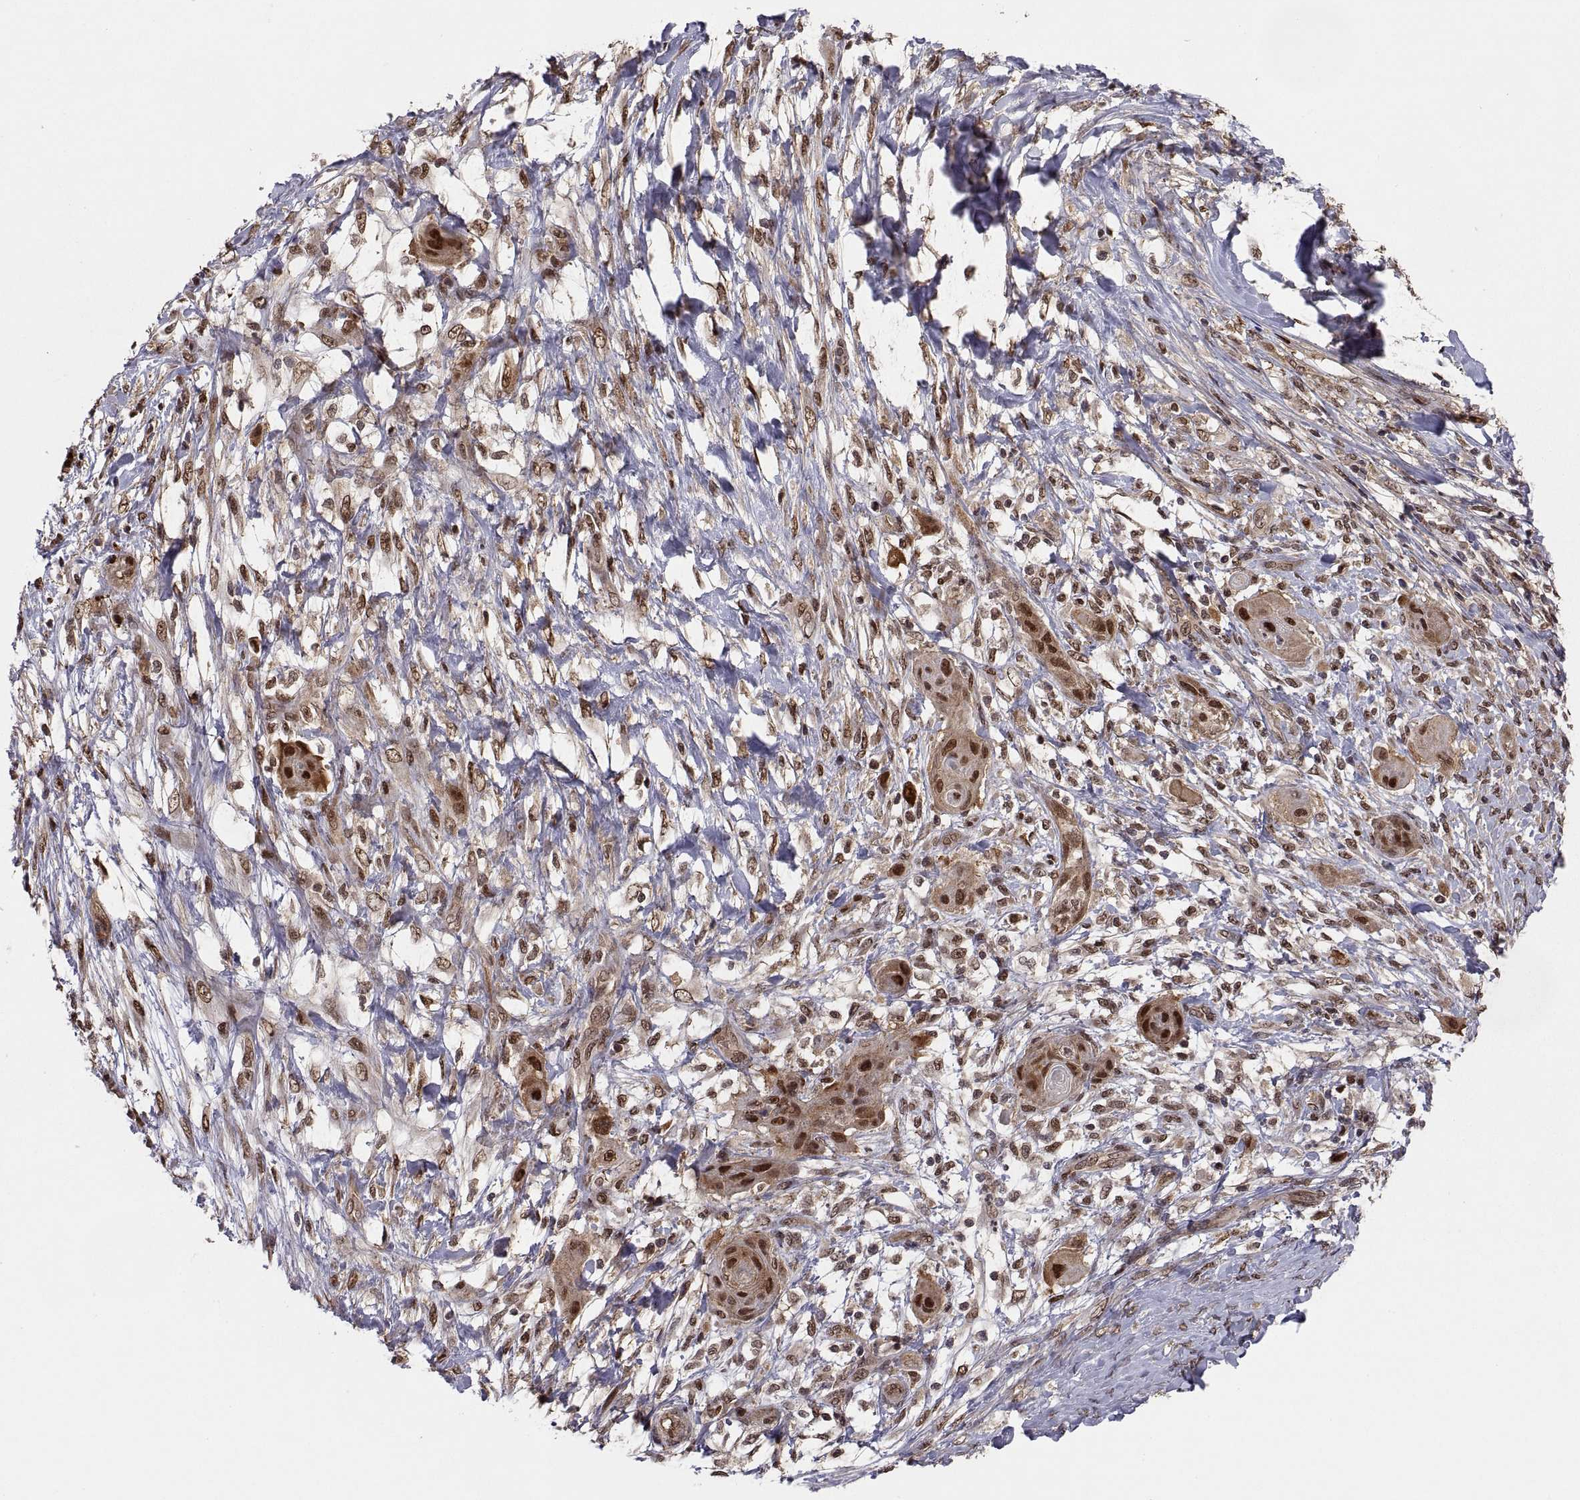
{"staining": {"intensity": "strong", "quantity": ">75%", "location": "nuclear"}, "tissue": "skin cancer", "cell_type": "Tumor cells", "image_type": "cancer", "snomed": [{"axis": "morphology", "description": "Squamous cell carcinoma, NOS"}, {"axis": "topography", "description": "Skin"}], "caption": "Skin cancer stained for a protein demonstrates strong nuclear positivity in tumor cells.", "gene": "PSMC2", "patient": {"sex": "male", "age": 62}}